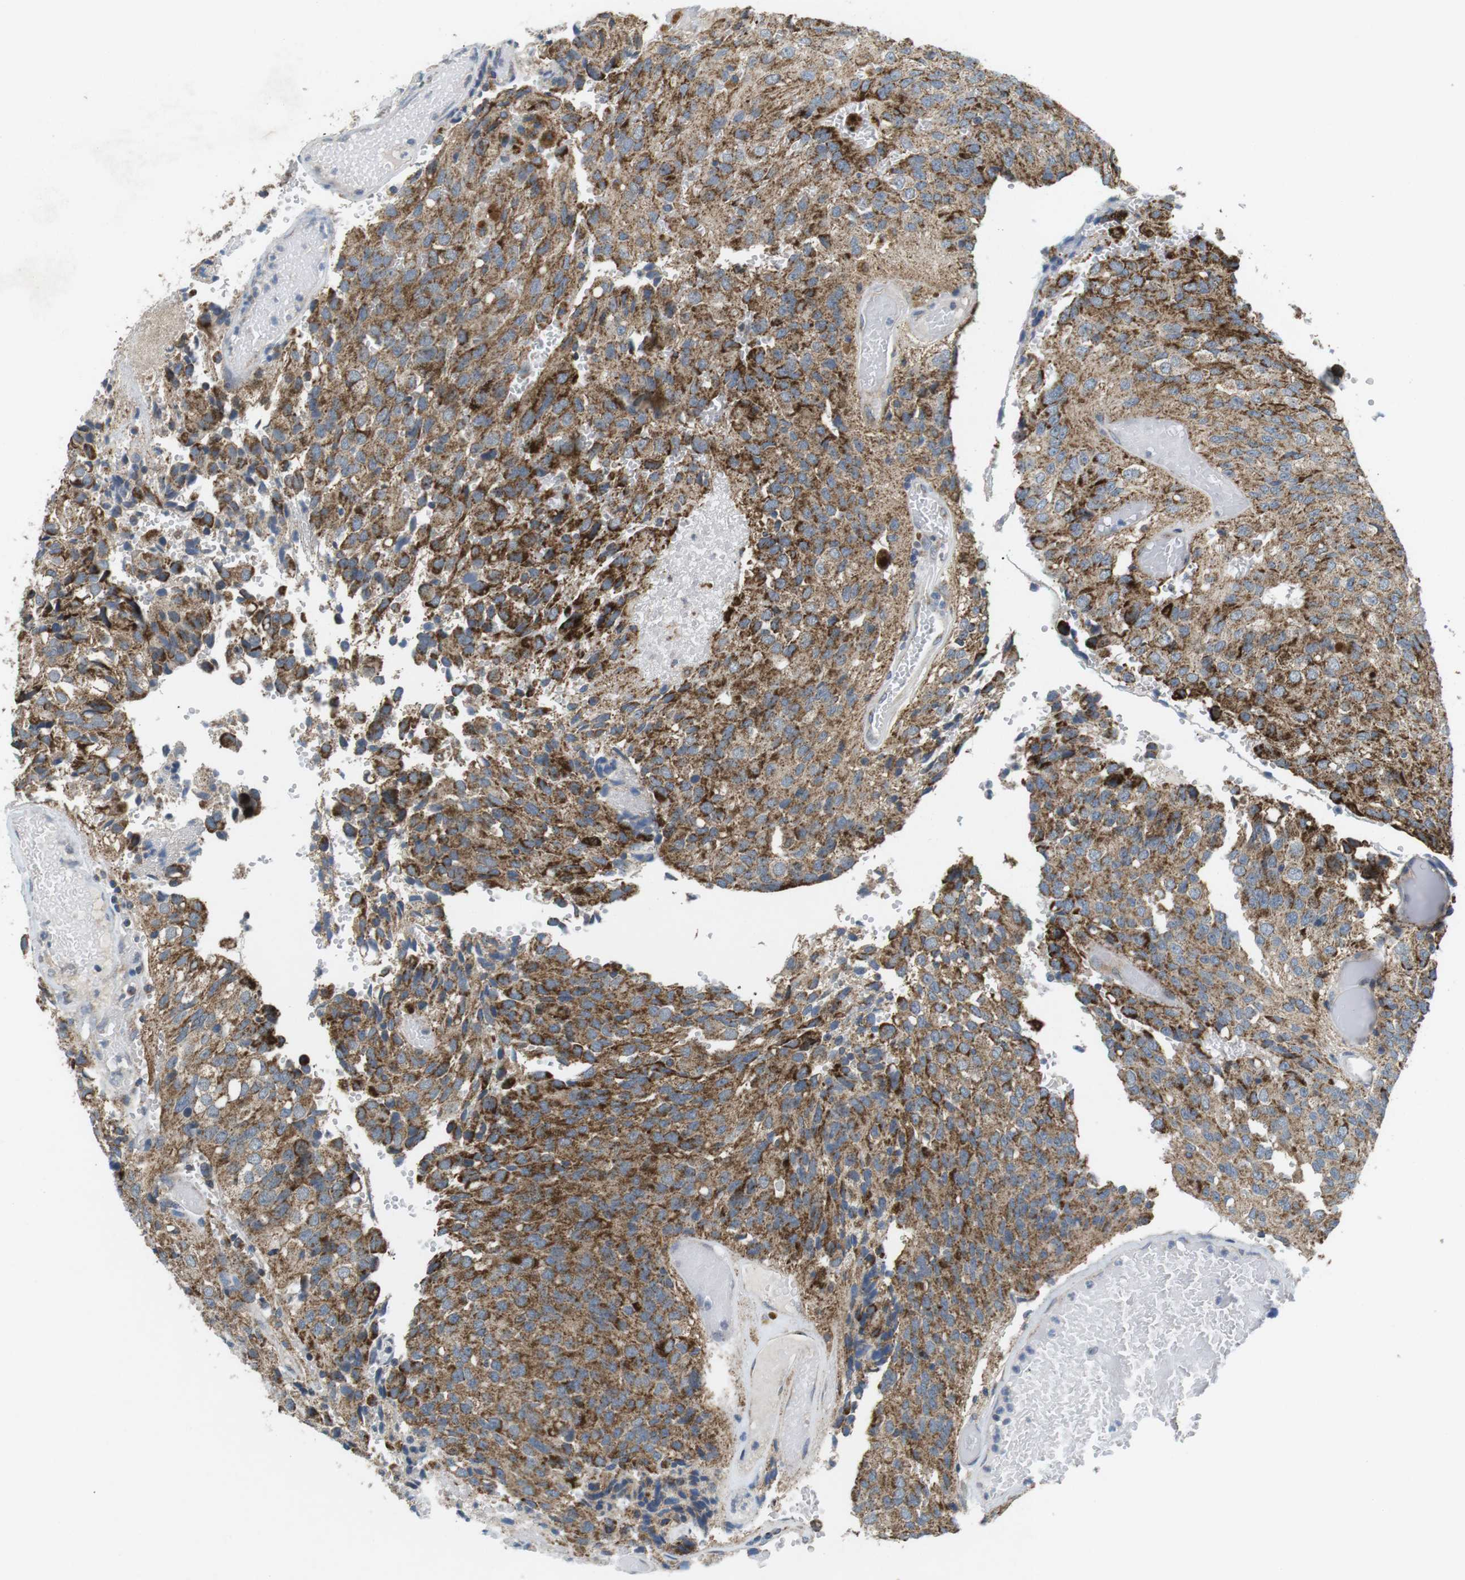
{"staining": {"intensity": "strong", "quantity": ">75%", "location": "cytoplasmic/membranous"}, "tissue": "glioma", "cell_type": "Tumor cells", "image_type": "cancer", "snomed": [{"axis": "morphology", "description": "Glioma, malignant, High grade"}, {"axis": "topography", "description": "Brain"}], "caption": "Glioma stained with immunohistochemistry exhibits strong cytoplasmic/membranous staining in approximately >75% of tumor cells.", "gene": "BACE1", "patient": {"sex": "male", "age": 32}}